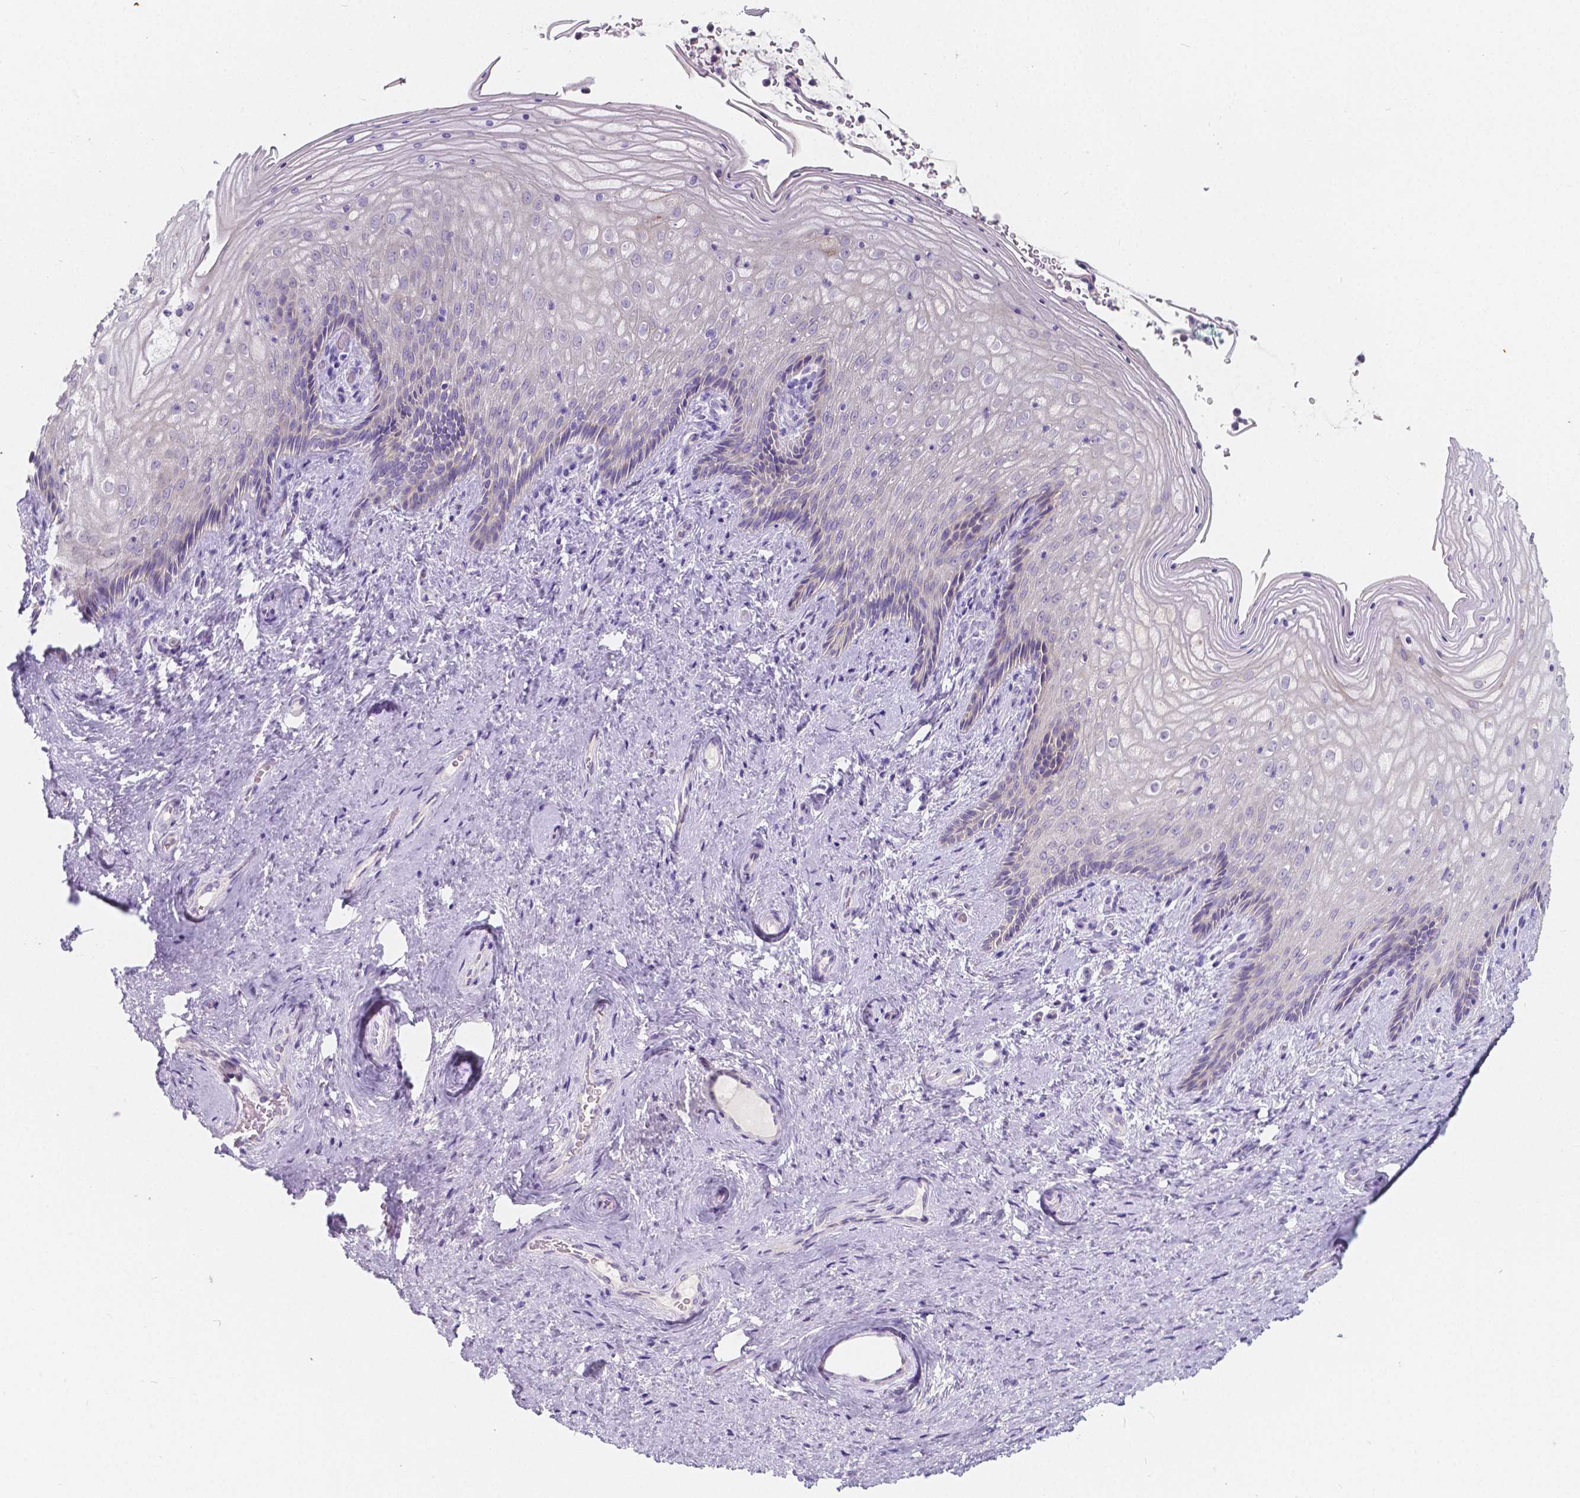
{"staining": {"intensity": "negative", "quantity": "none", "location": "none"}, "tissue": "vagina", "cell_type": "Squamous epithelial cells", "image_type": "normal", "snomed": [{"axis": "morphology", "description": "Normal tissue, NOS"}, {"axis": "topography", "description": "Vagina"}], "caption": "Immunohistochemistry photomicrograph of normal human vagina stained for a protein (brown), which exhibits no positivity in squamous epithelial cells. (Immunohistochemistry (ihc), brightfield microscopy, high magnification).", "gene": "RNF186", "patient": {"sex": "female", "age": 45}}